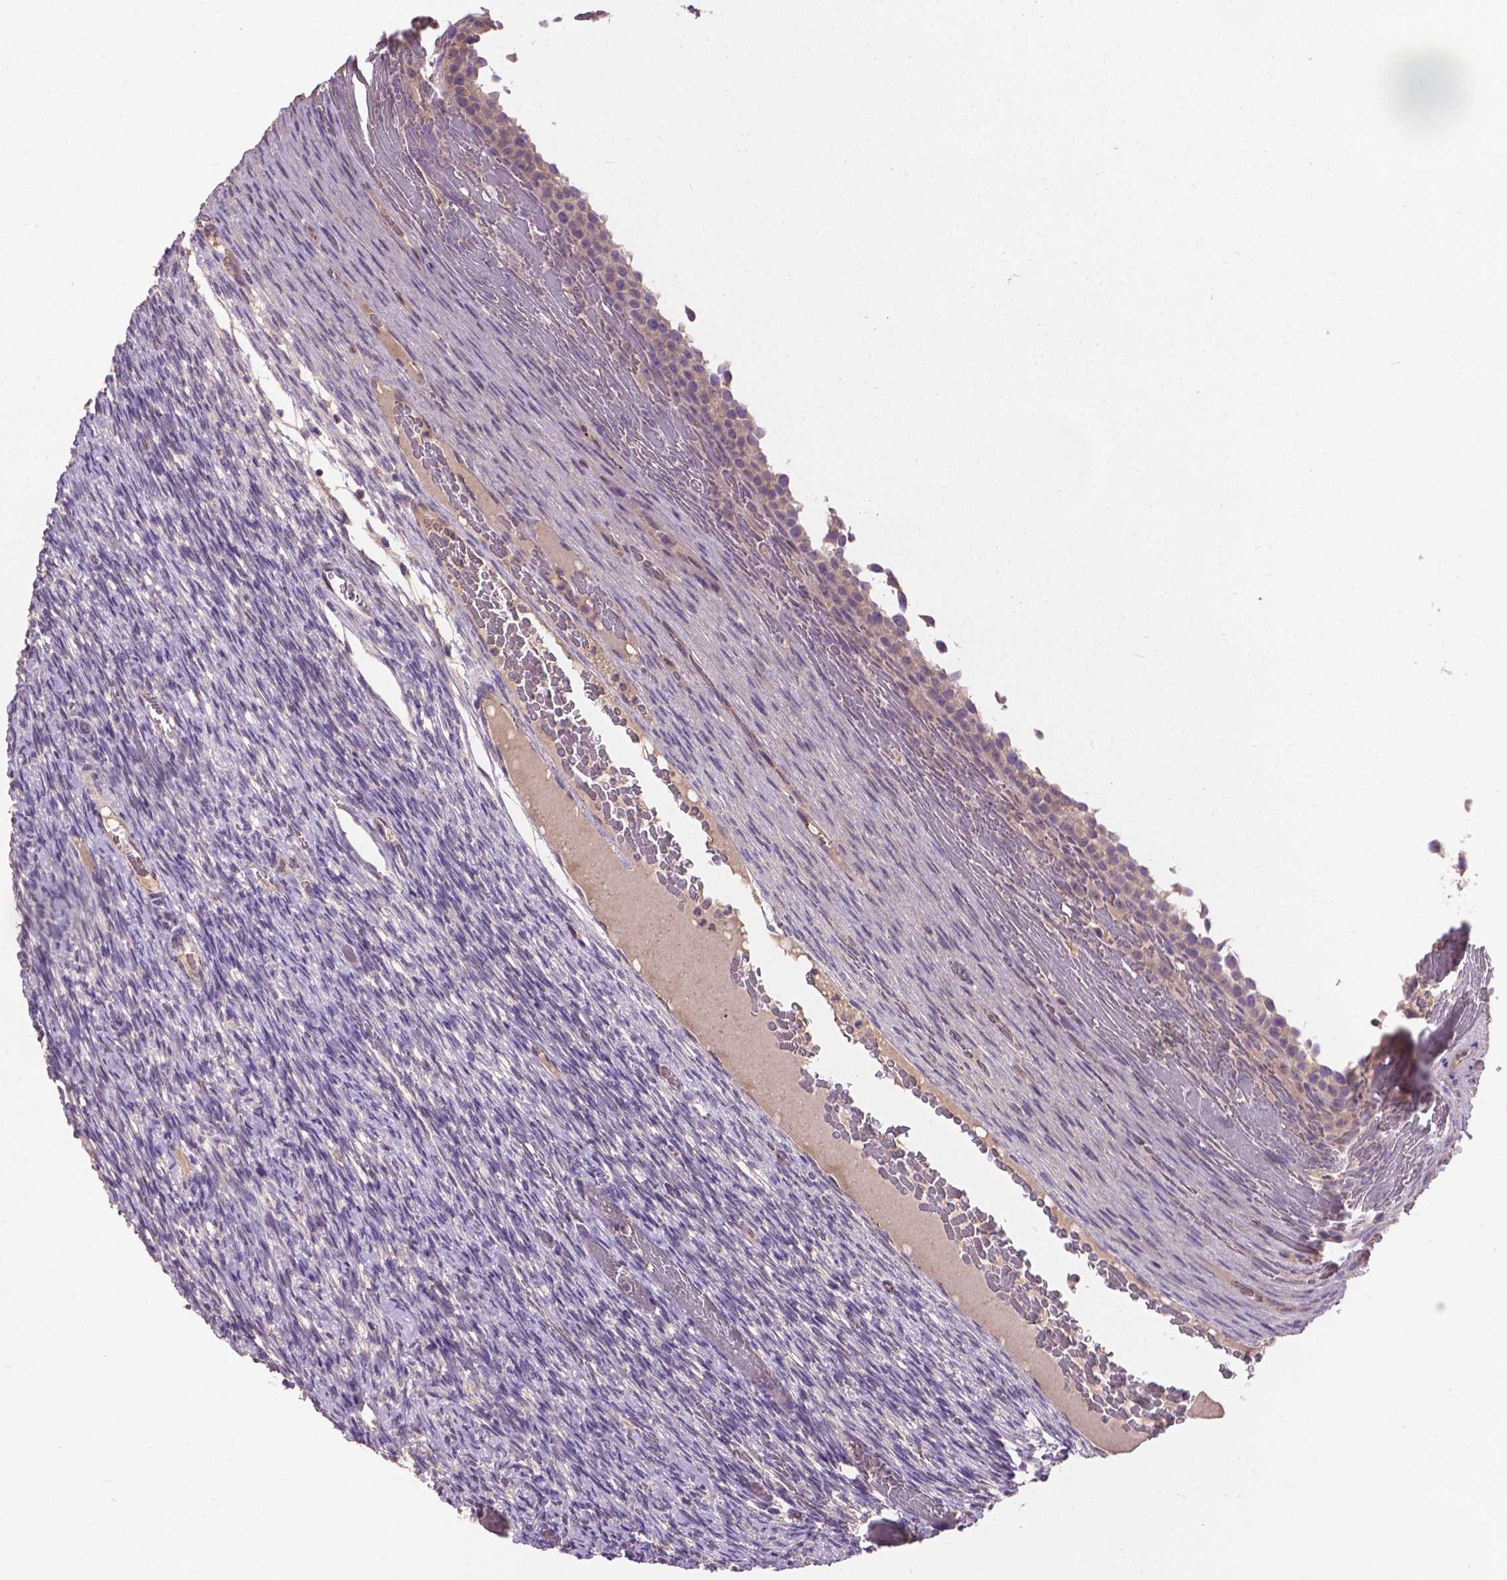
{"staining": {"intensity": "negative", "quantity": "none", "location": "none"}, "tissue": "ovary", "cell_type": "Ovarian stroma cells", "image_type": "normal", "snomed": [{"axis": "morphology", "description": "Normal tissue, NOS"}, {"axis": "topography", "description": "Ovary"}], "caption": "Immunohistochemistry (IHC) of unremarkable ovary shows no staining in ovarian stroma cells.", "gene": "ZNF337", "patient": {"sex": "female", "age": 34}}